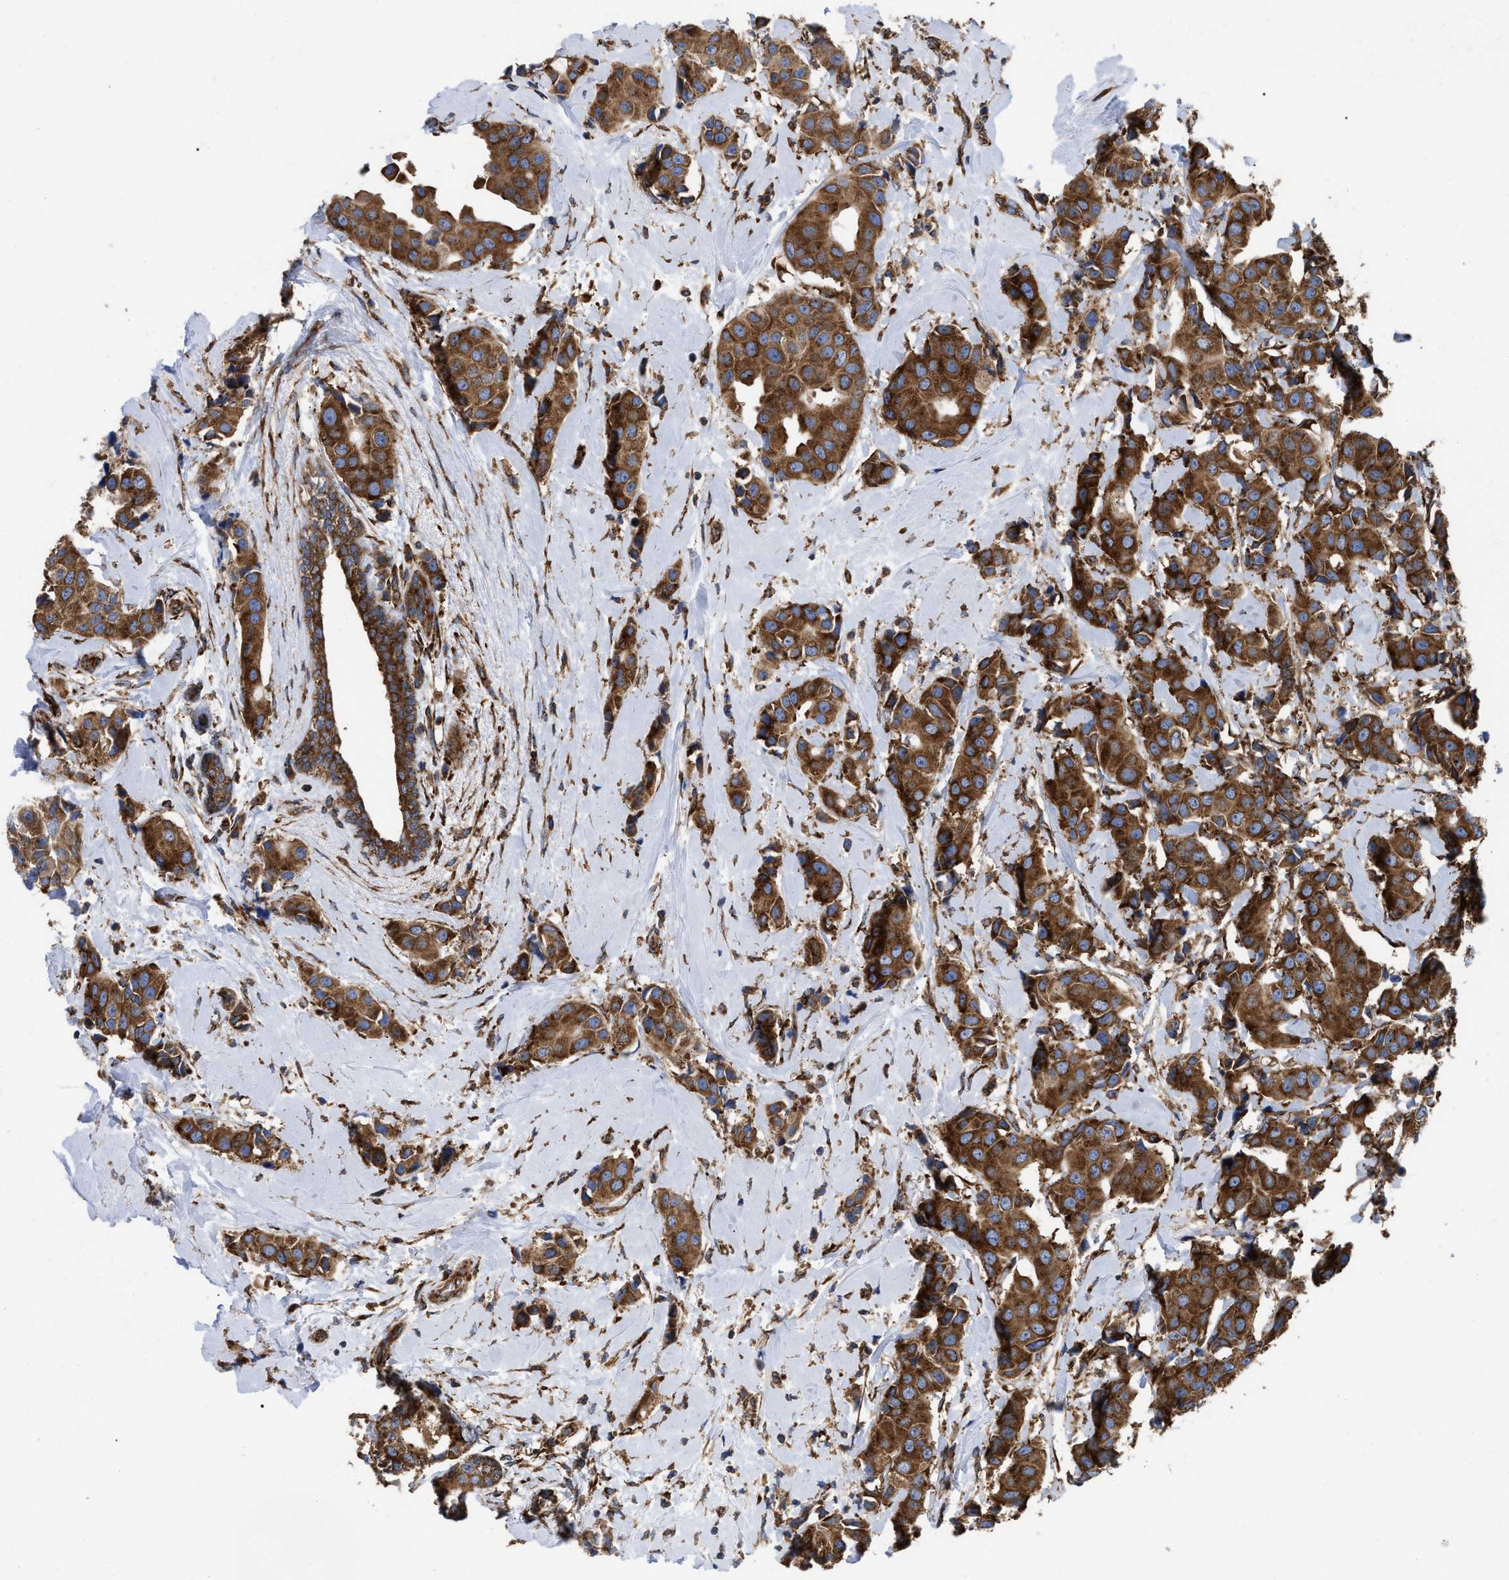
{"staining": {"intensity": "strong", "quantity": ">75%", "location": "cytoplasmic/membranous"}, "tissue": "breast cancer", "cell_type": "Tumor cells", "image_type": "cancer", "snomed": [{"axis": "morphology", "description": "Normal tissue, NOS"}, {"axis": "morphology", "description": "Duct carcinoma"}, {"axis": "topography", "description": "Breast"}], "caption": "High-magnification brightfield microscopy of invasive ductal carcinoma (breast) stained with DAB (brown) and counterstained with hematoxylin (blue). tumor cells exhibit strong cytoplasmic/membranous staining is appreciated in approximately>75% of cells.", "gene": "FAM120A", "patient": {"sex": "female", "age": 39}}